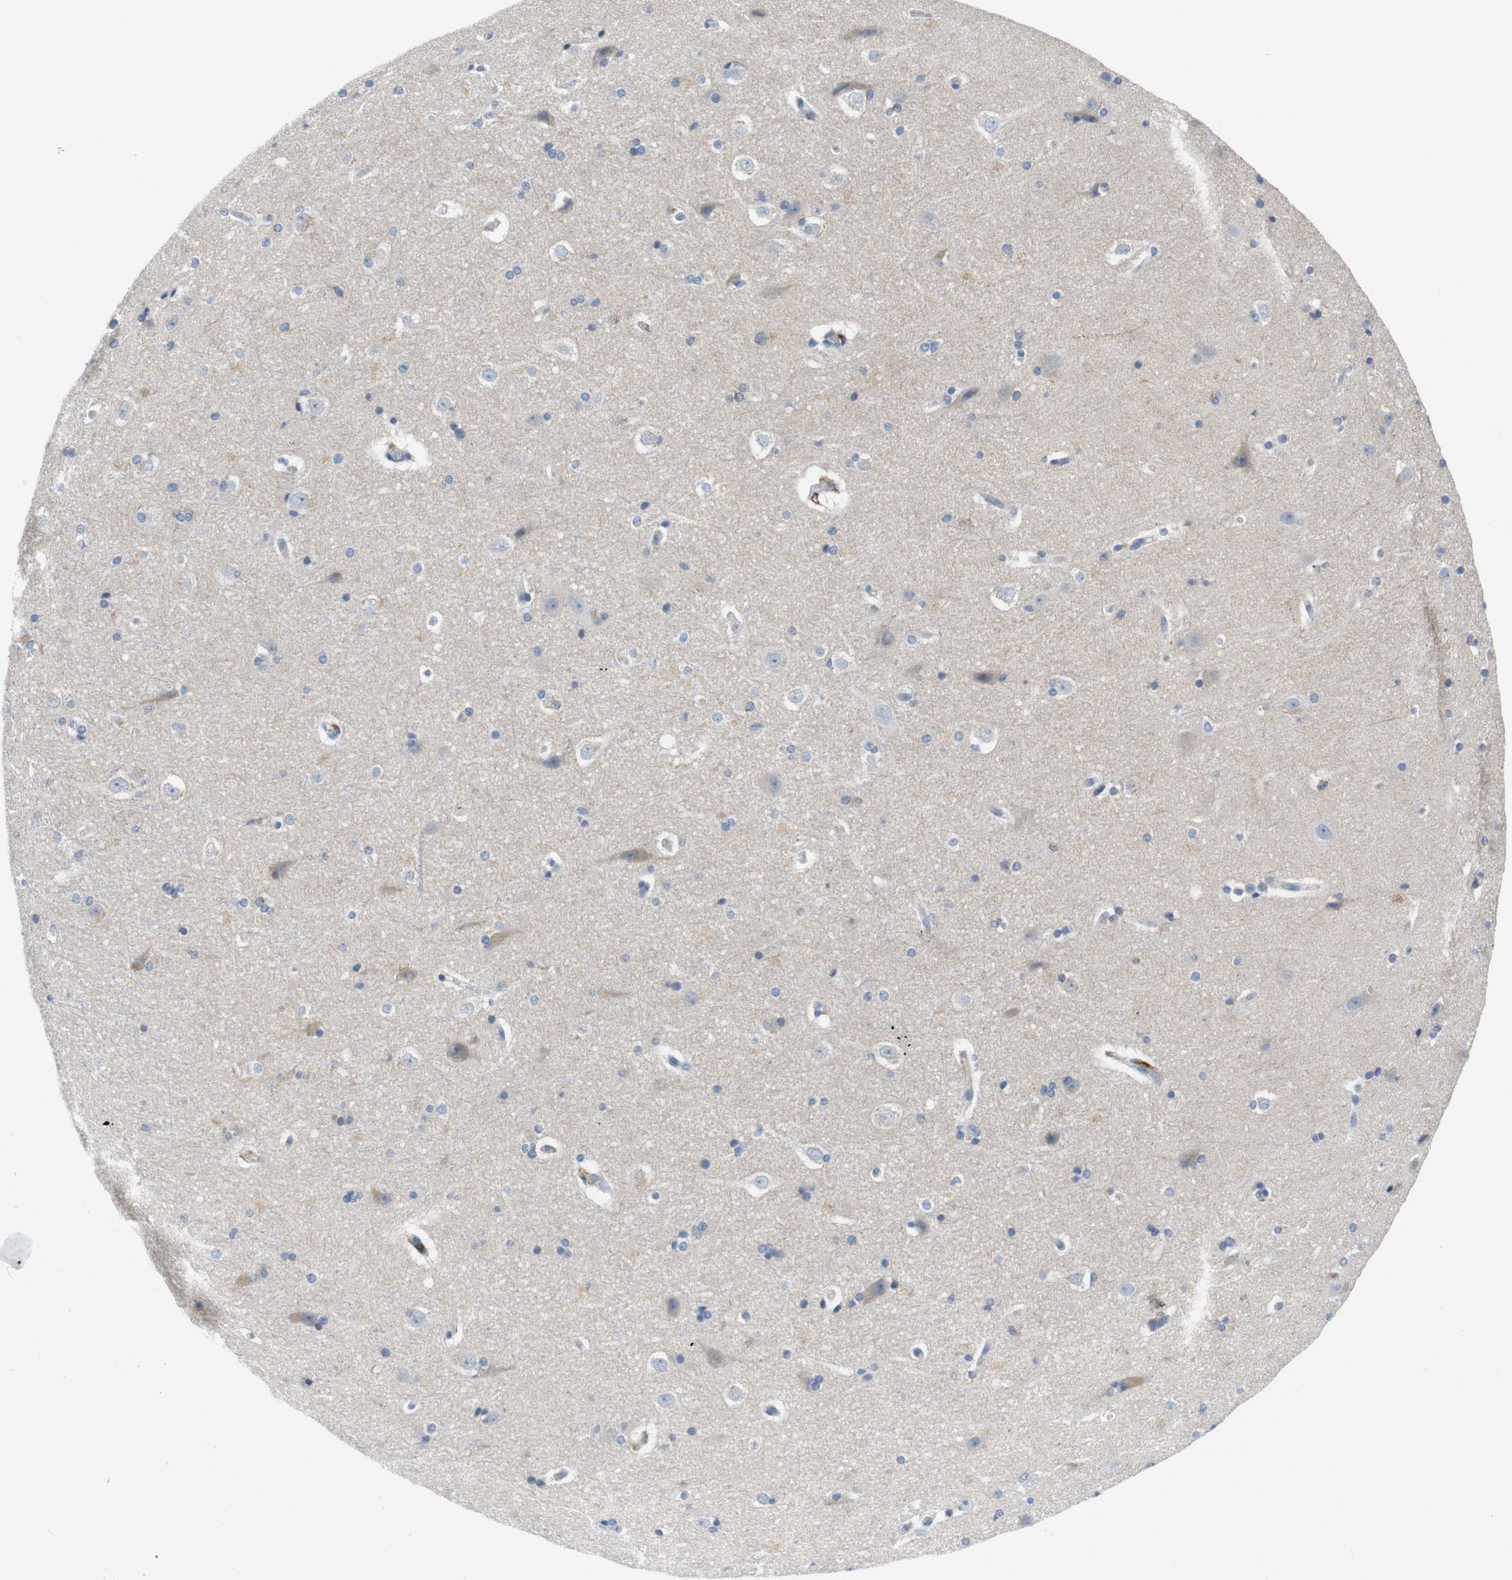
{"staining": {"intensity": "weak", "quantity": "<25%", "location": "cytoplasmic/membranous"}, "tissue": "hippocampus", "cell_type": "Glial cells", "image_type": "normal", "snomed": [{"axis": "morphology", "description": "Normal tissue, NOS"}, {"axis": "topography", "description": "Hippocampus"}], "caption": "An immunohistochemistry histopathology image of unremarkable hippocampus is shown. There is no staining in glial cells of hippocampus.", "gene": "FCGRT", "patient": {"sex": "female", "age": 19}}